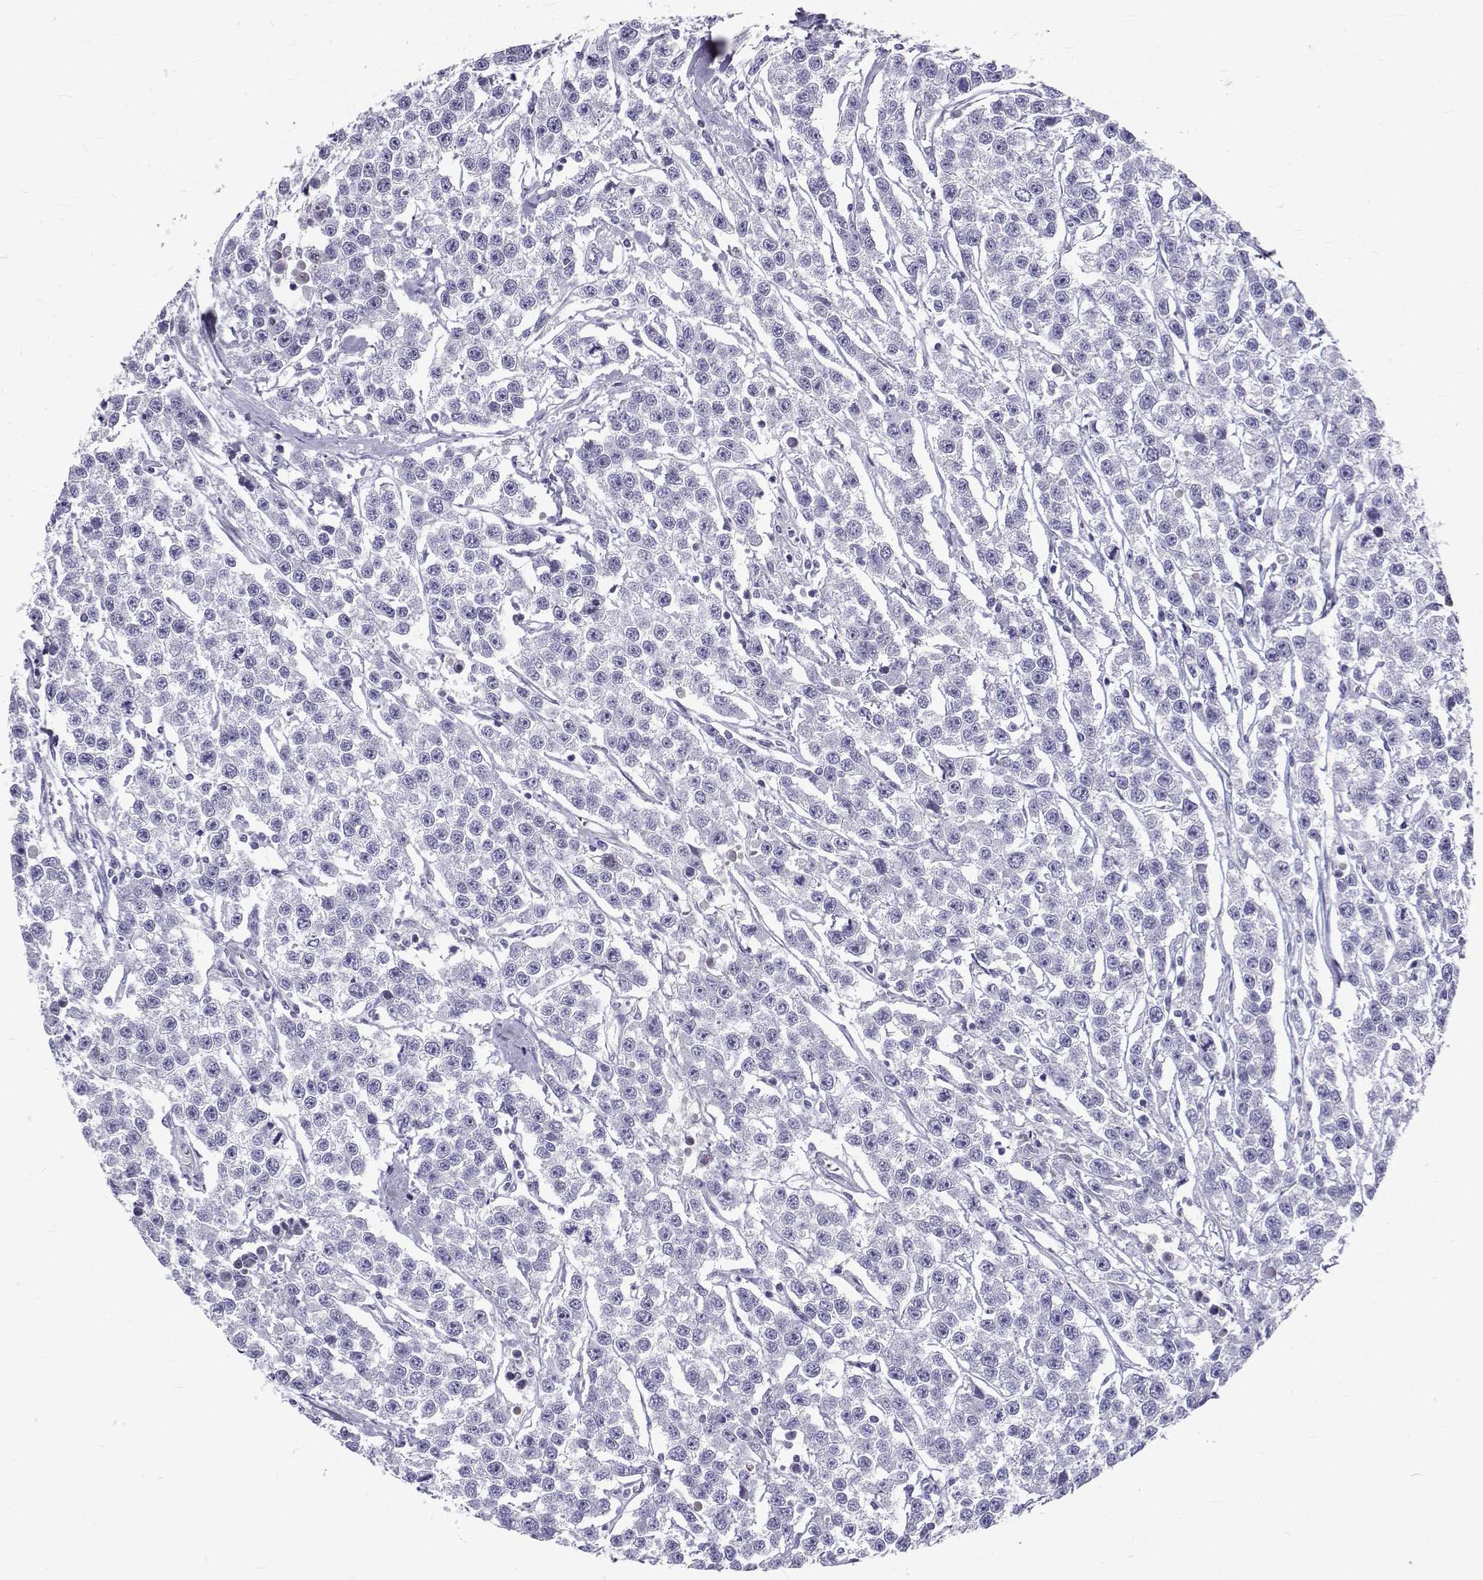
{"staining": {"intensity": "negative", "quantity": "none", "location": "none"}, "tissue": "testis cancer", "cell_type": "Tumor cells", "image_type": "cancer", "snomed": [{"axis": "morphology", "description": "Seminoma, NOS"}, {"axis": "topography", "description": "Testis"}], "caption": "DAB (3,3'-diaminobenzidine) immunohistochemical staining of testis cancer (seminoma) reveals no significant positivity in tumor cells. Nuclei are stained in blue.", "gene": "IGSF1", "patient": {"sex": "male", "age": 59}}